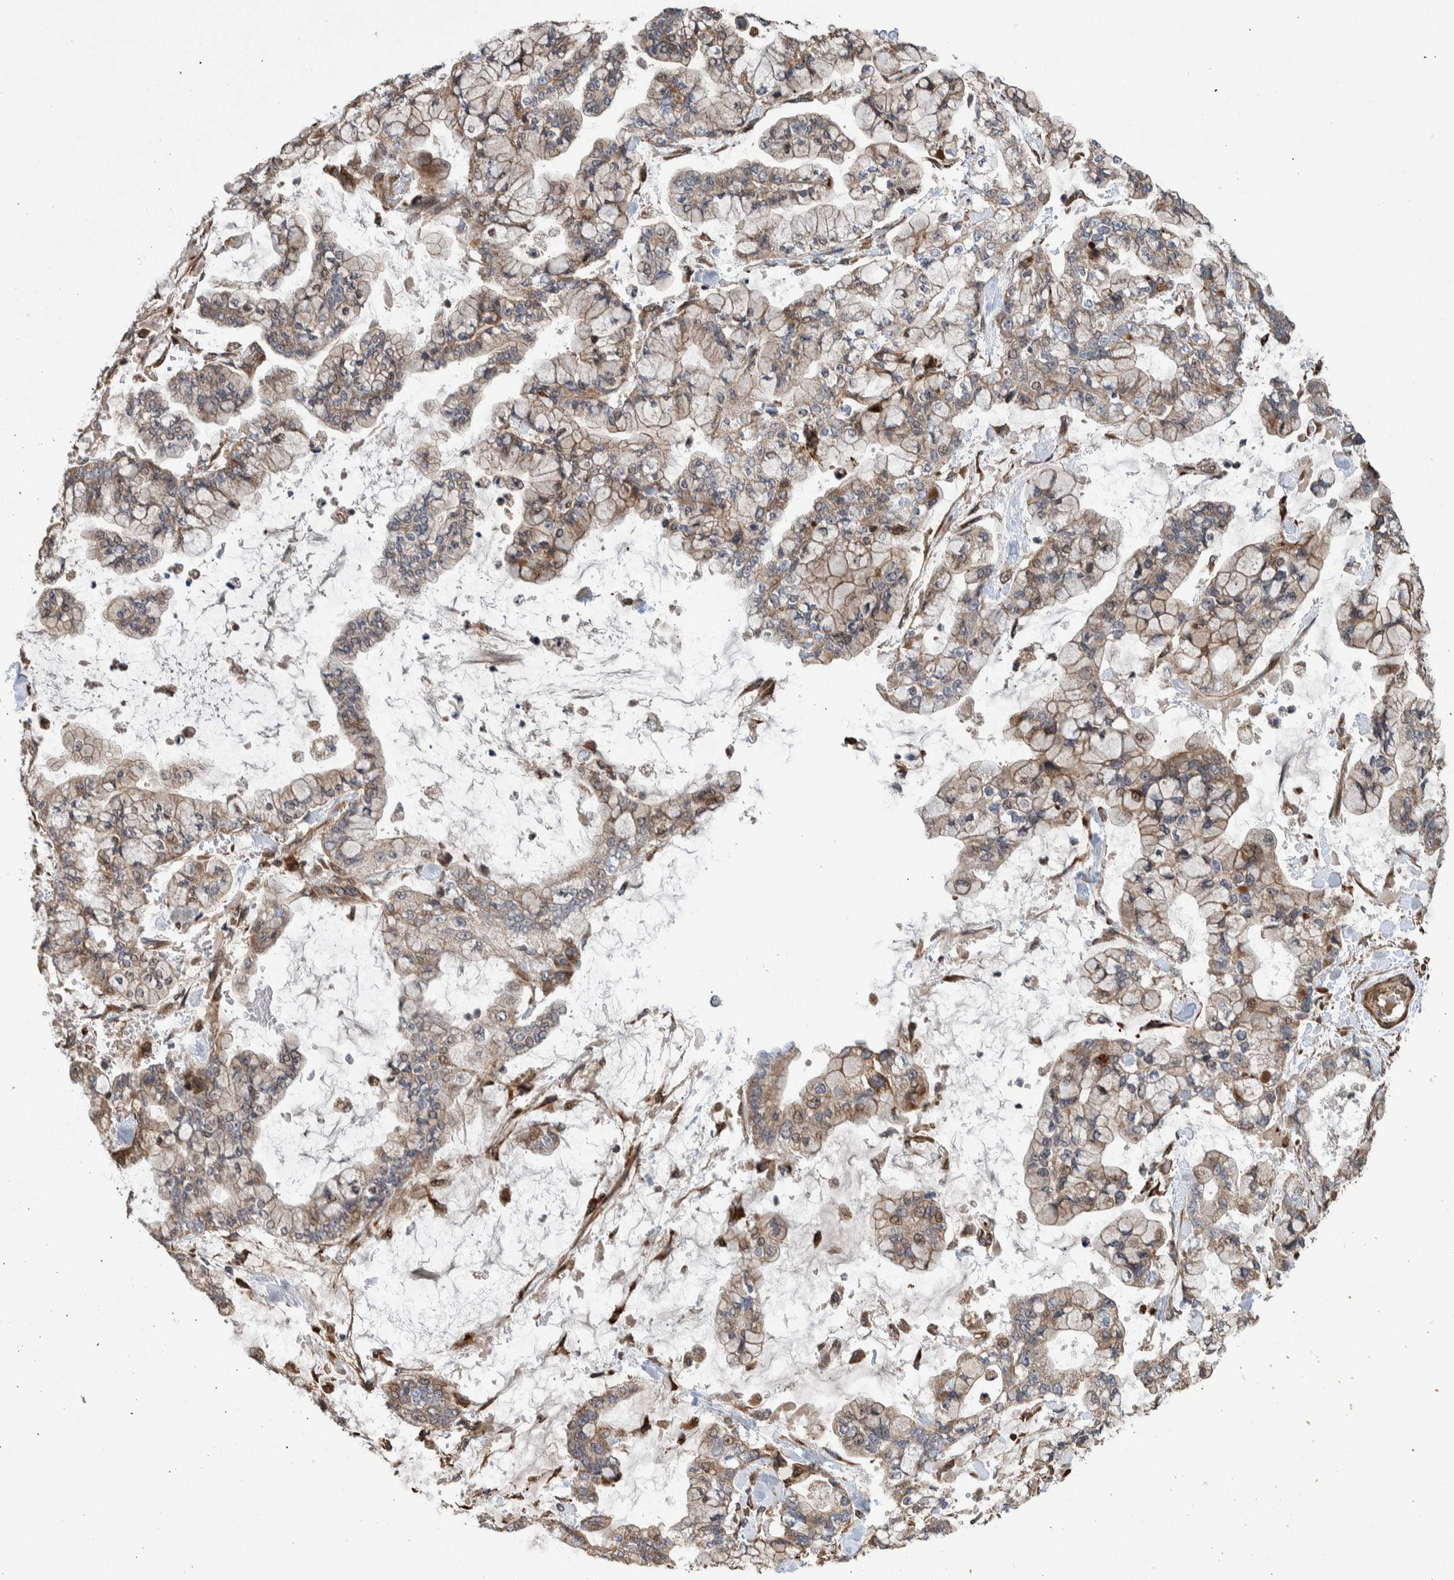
{"staining": {"intensity": "weak", "quantity": ">75%", "location": "cytoplasmic/membranous"}, "tissue": "stomach cancer", "cell_type": "Tumor cells", "image_type": "cancer", "snomed": [{"axis": "morphology", "description": "Normal tissue, NOS"}, {"axis": "morphology", "description": "Adenocarcinoma, NOS"}, {"axis": "topography", "description": "Stomach, upper"}, {"axis": "topography", "description": "Stomach"}], "caption": "DAB immunohistochemical staining of human stomach cancer (adenocarcinoma) displays weak cytoplasmic/membranous protein expression in approximately >75% of tumor cells. The staining was performed using DAB, with brown indicating positive protein expression. Nuclei are stained blue with hematoxylin.", "gene": "B3GNTL1", "patient": {"sex": "male", "age": 76}}